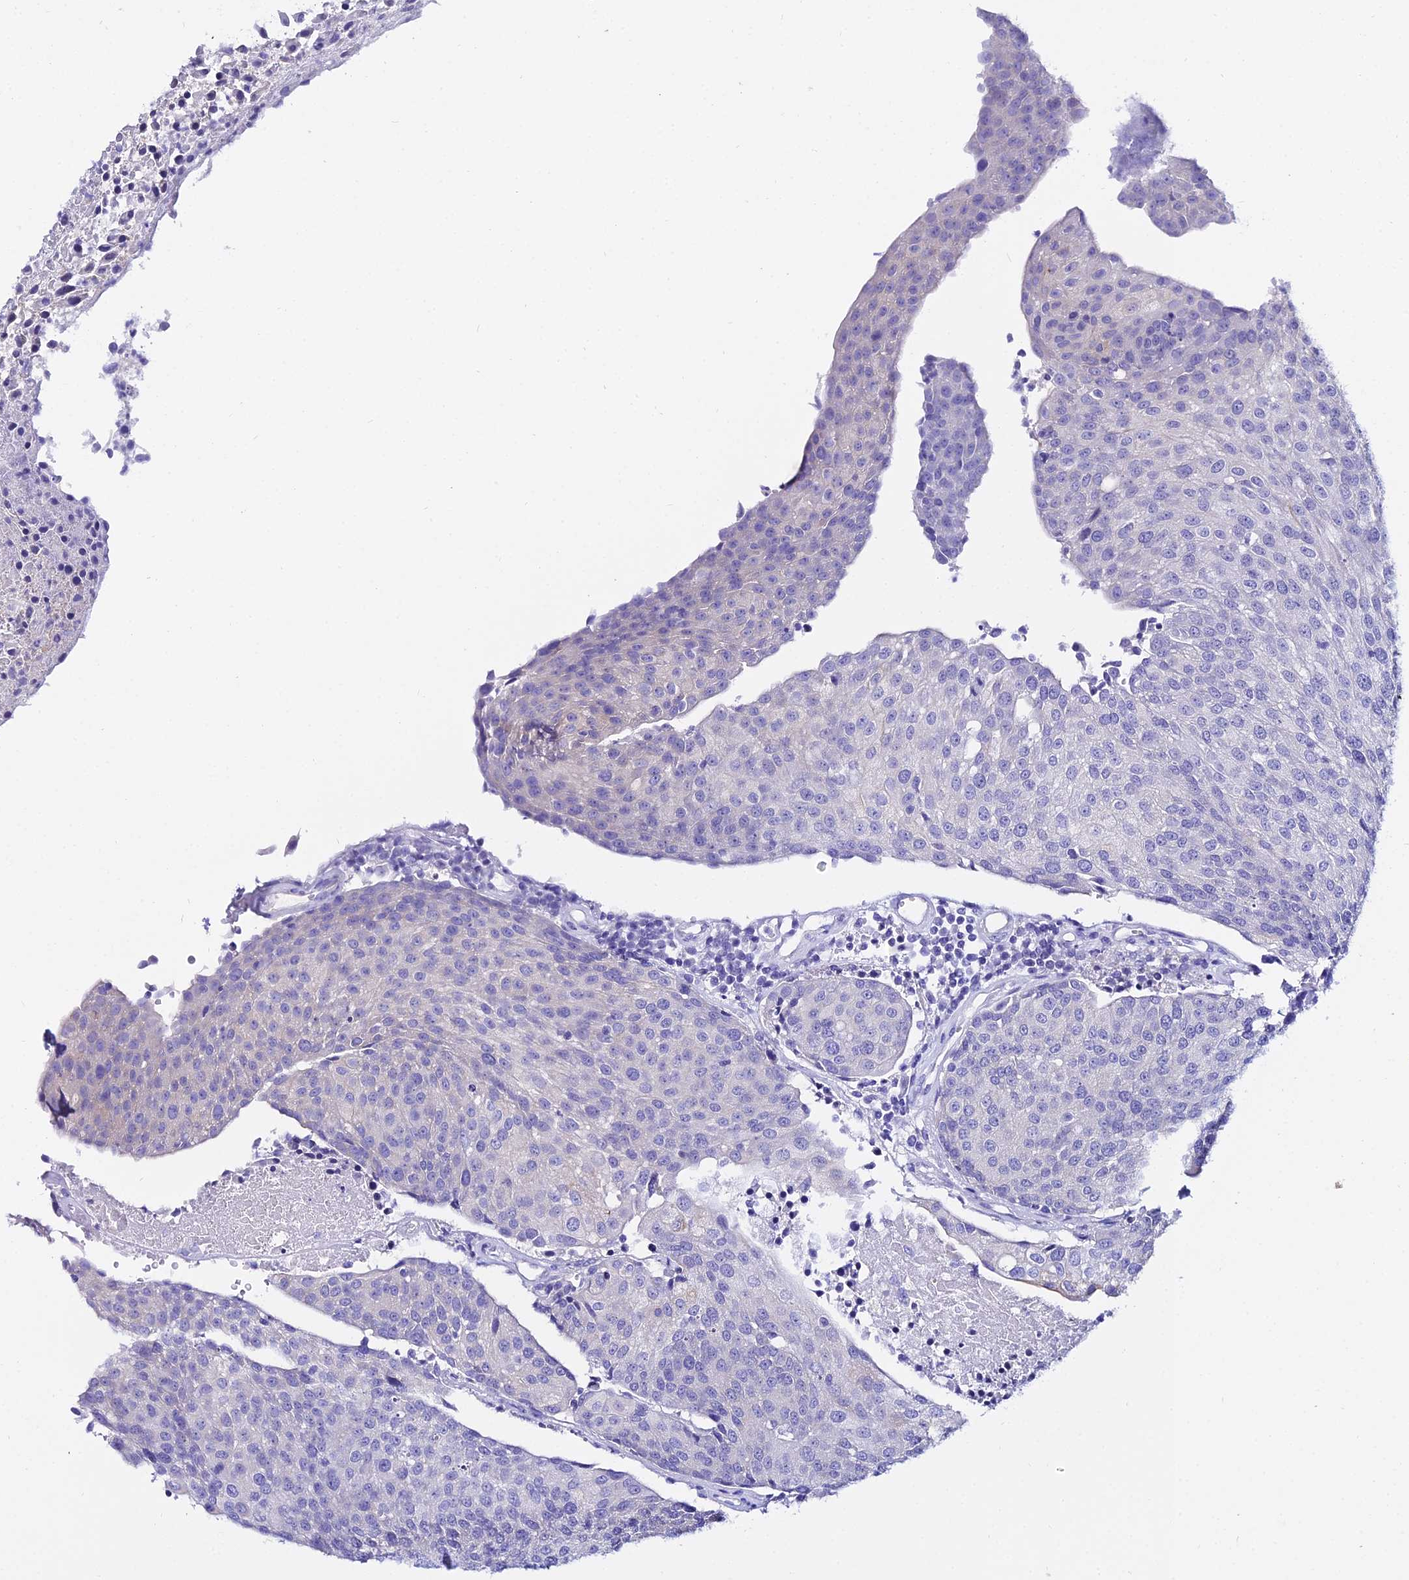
{"staining": {"intensity": "negative", "quantity": "none", "location": "none"}, "tissue": "urothelial cancer", "cell_type": "Tumor cells", "image_type": "cancer", "snomed": [{"axis": "morphology", "description": "Urothelial carcinoma, High grade"}, {"axis": "topography", "description": "Urinary bladder"}], "caption": "This image is of urothelial carcinoma (high-grade) stained with immunohistochemistry (IHC) to label a protein in brown with the nuclei are counter-stained blue. There is no expression in tumor cells.", "gene": "OR4D5", "patient": {"sex": "female", "age": 85}}